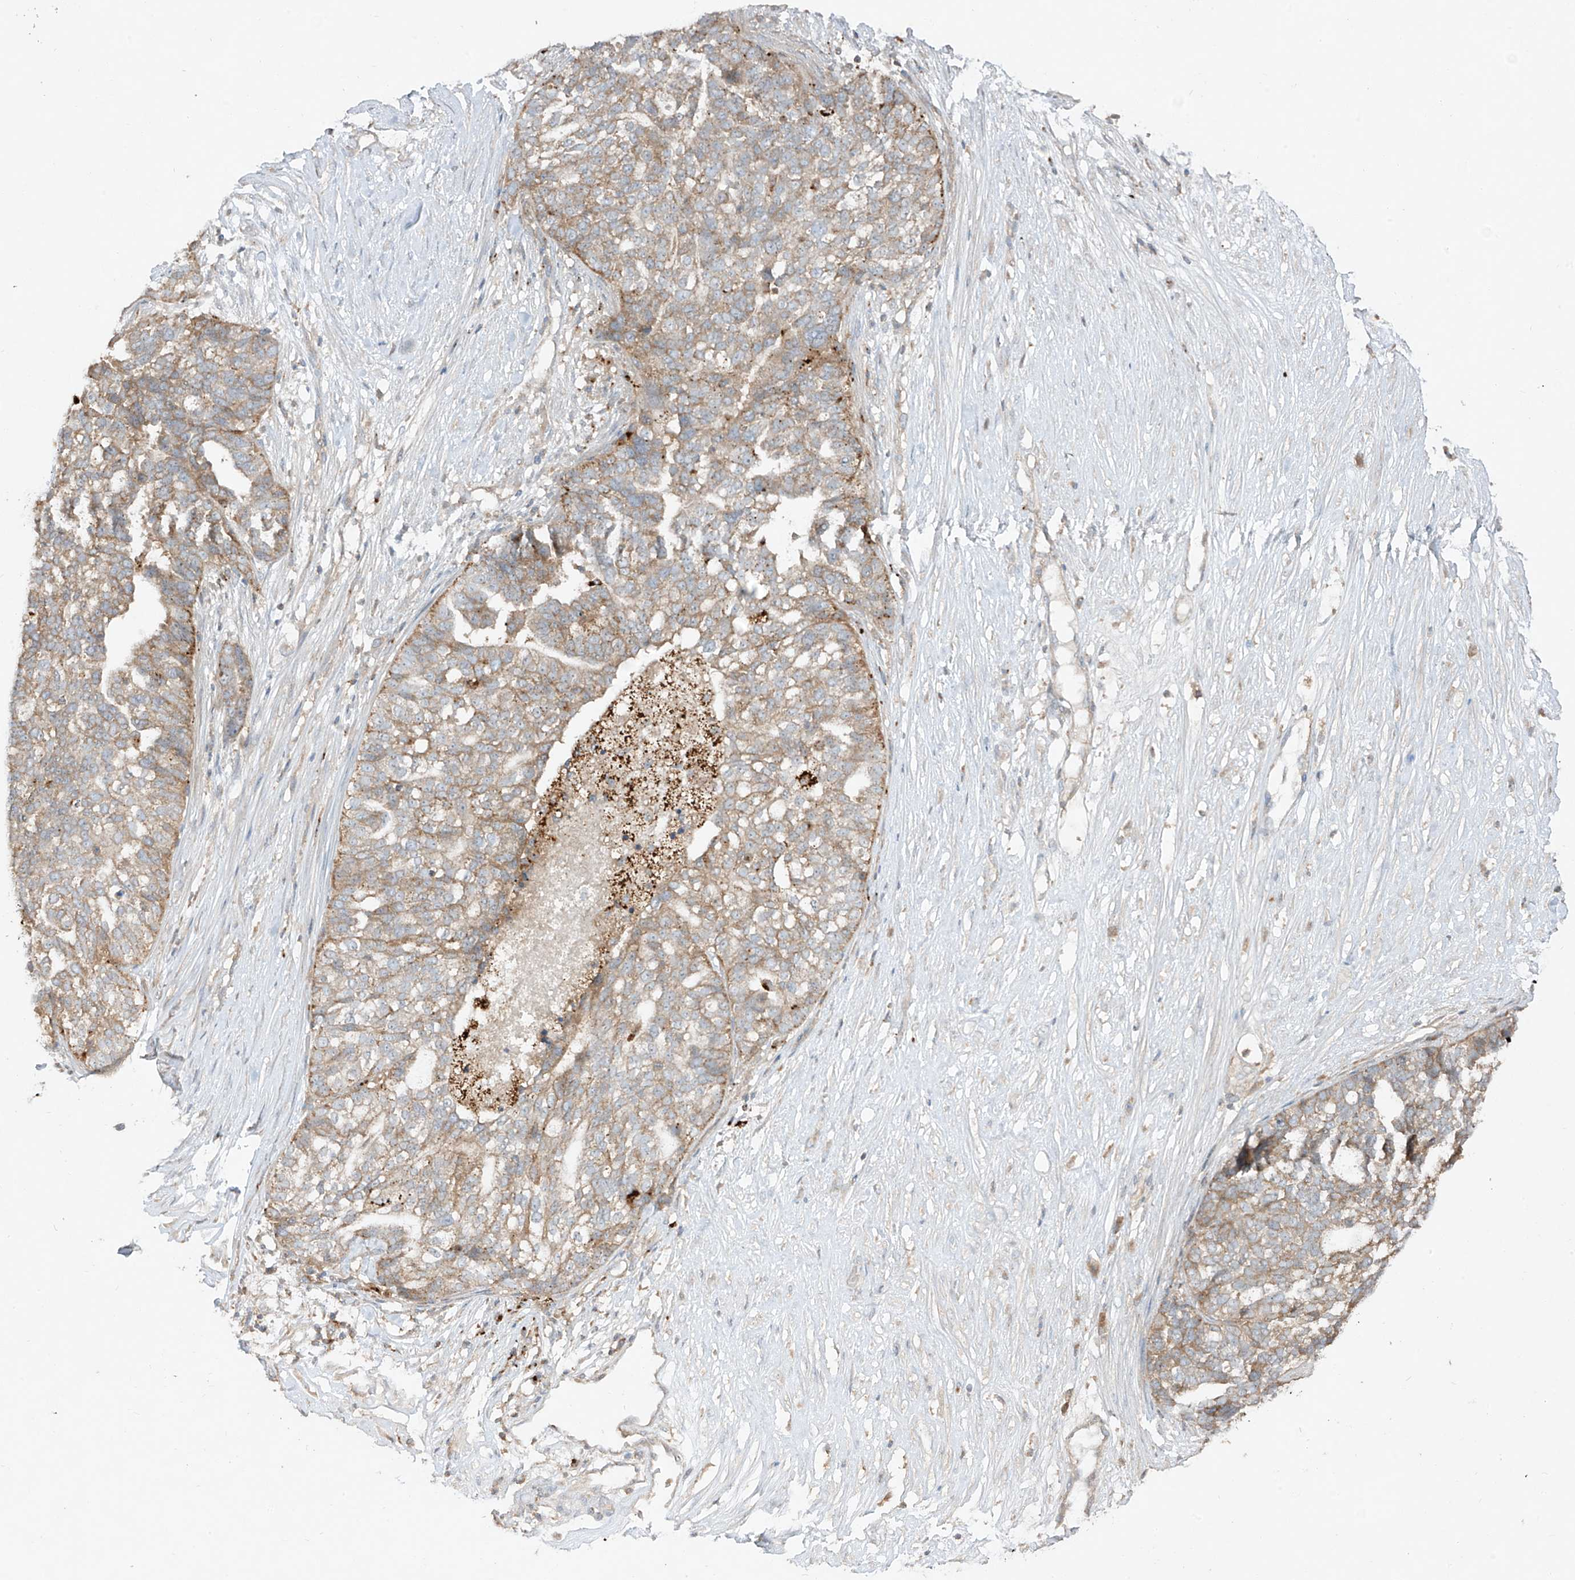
{"staining": {"intensity": "weak", "quantity": "25%-75%", "location": "cytoplasmic/membranous"}, "tissue": "ovarian cancer", "cell_type": "Tumor cells", "image_type": "cancer", "snomed": [{"axis": "morphology", "description": "Cystadenocarcinoma, serous, NOS"}, {"axis": "topography", "description": "Ovary"}], "caption": "Brown immunohistochemical staining in human ovarian cancer demonstrates weak cytoplasmic/membranous expression in about 25%-75% of tumor cells.", "gene": "LDAH", "patient": {"sex": "female", "age": 59}}